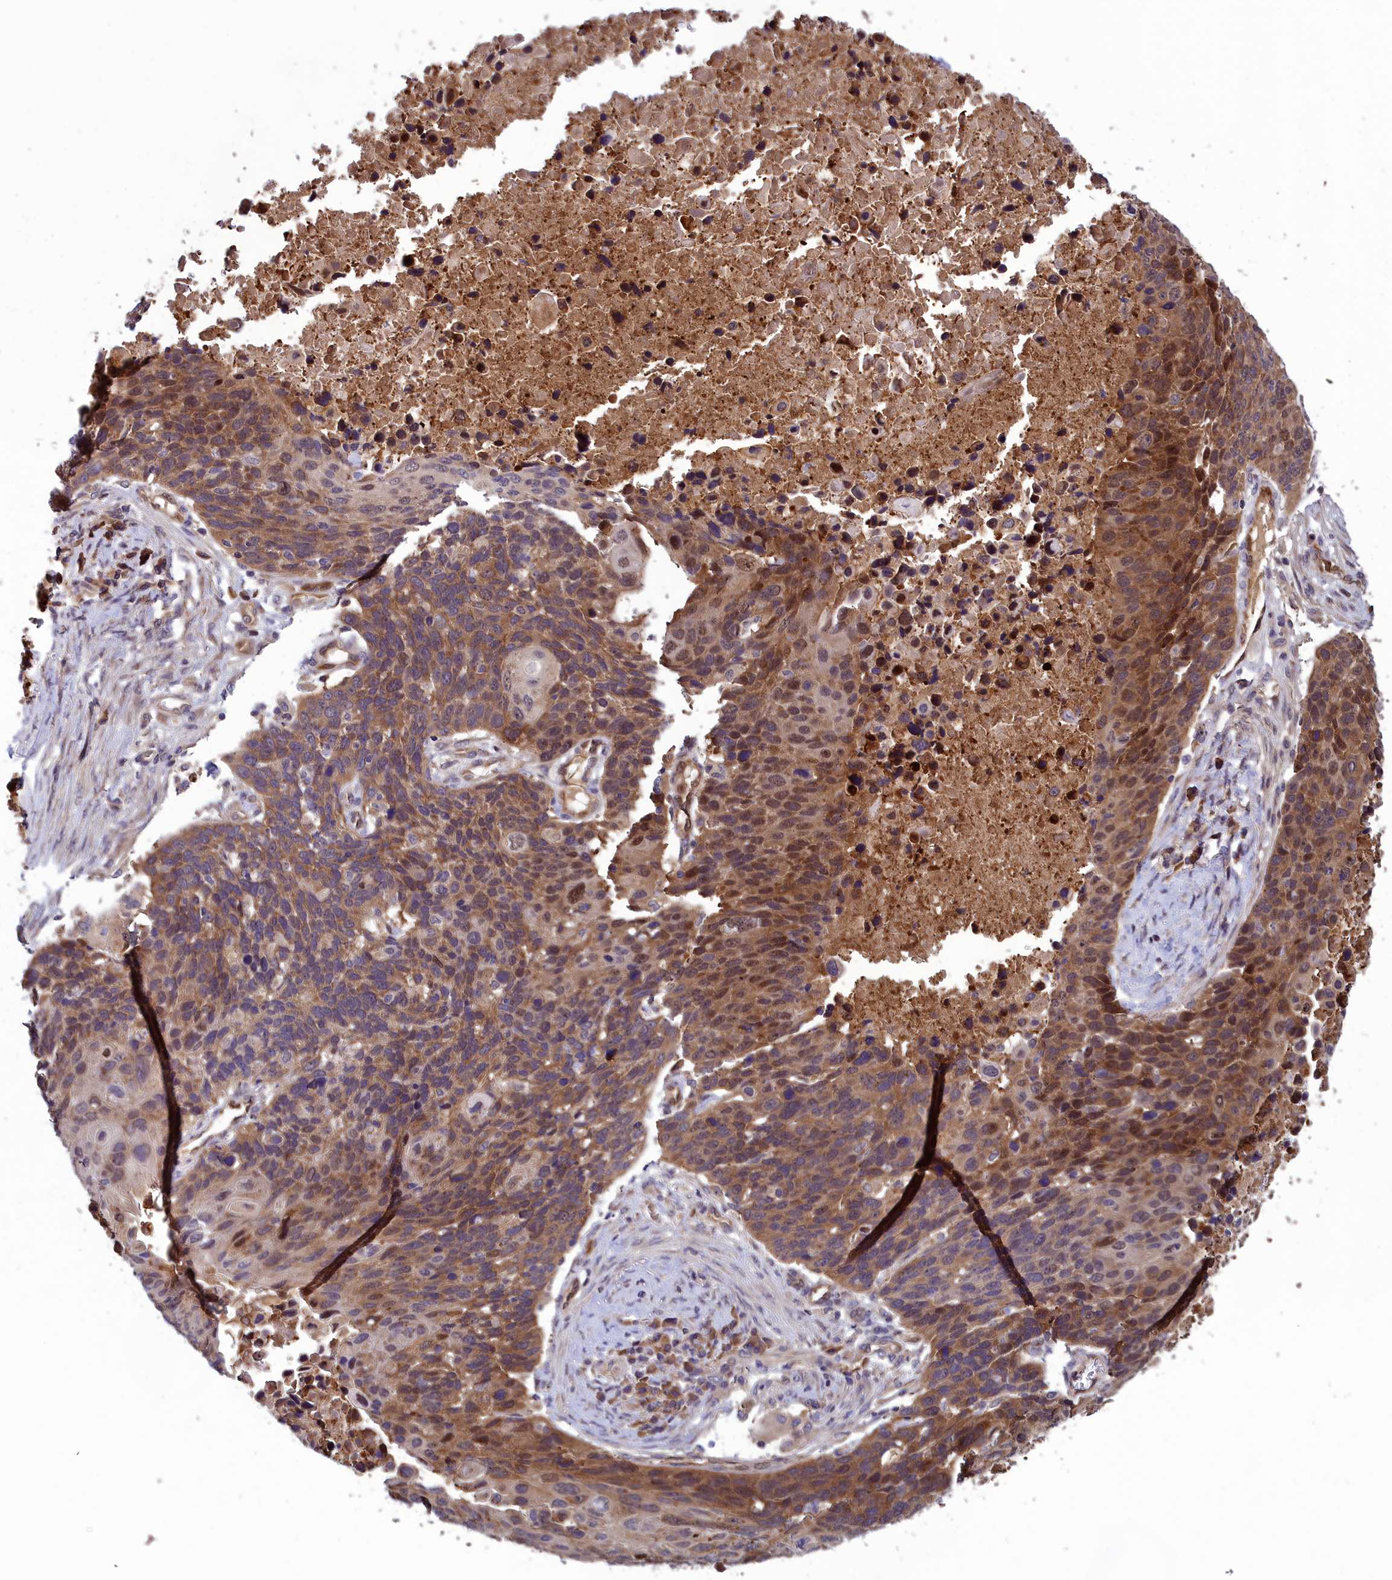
{"staining": {"intensity": "moderate", "quantity": ">75%", "location": "cytoplasmic/membranous,nuclear"}, "tissue": "lung cancer", "cell_type": "Tumor cells", "image_type": "cancer", "snomed": [{"axis": "morphology", "description": "Normal tissue, NOS"}, {"axis": "morphology", "description": "Squamous cell carcinoma, NOS"}, {"axis": "topography", "description": "Lymph node"}, {"axis": "topography", "description": "Lung"}], "caption": "Protein expression analysis of human squamous cell carcinoma (lung) reveals moderate cytoplasmic/membranous and nuclear positivity in about >75% of tumor cells.", "gene": "CCDC15", "patient": {"sex": "male", "age": 66}}